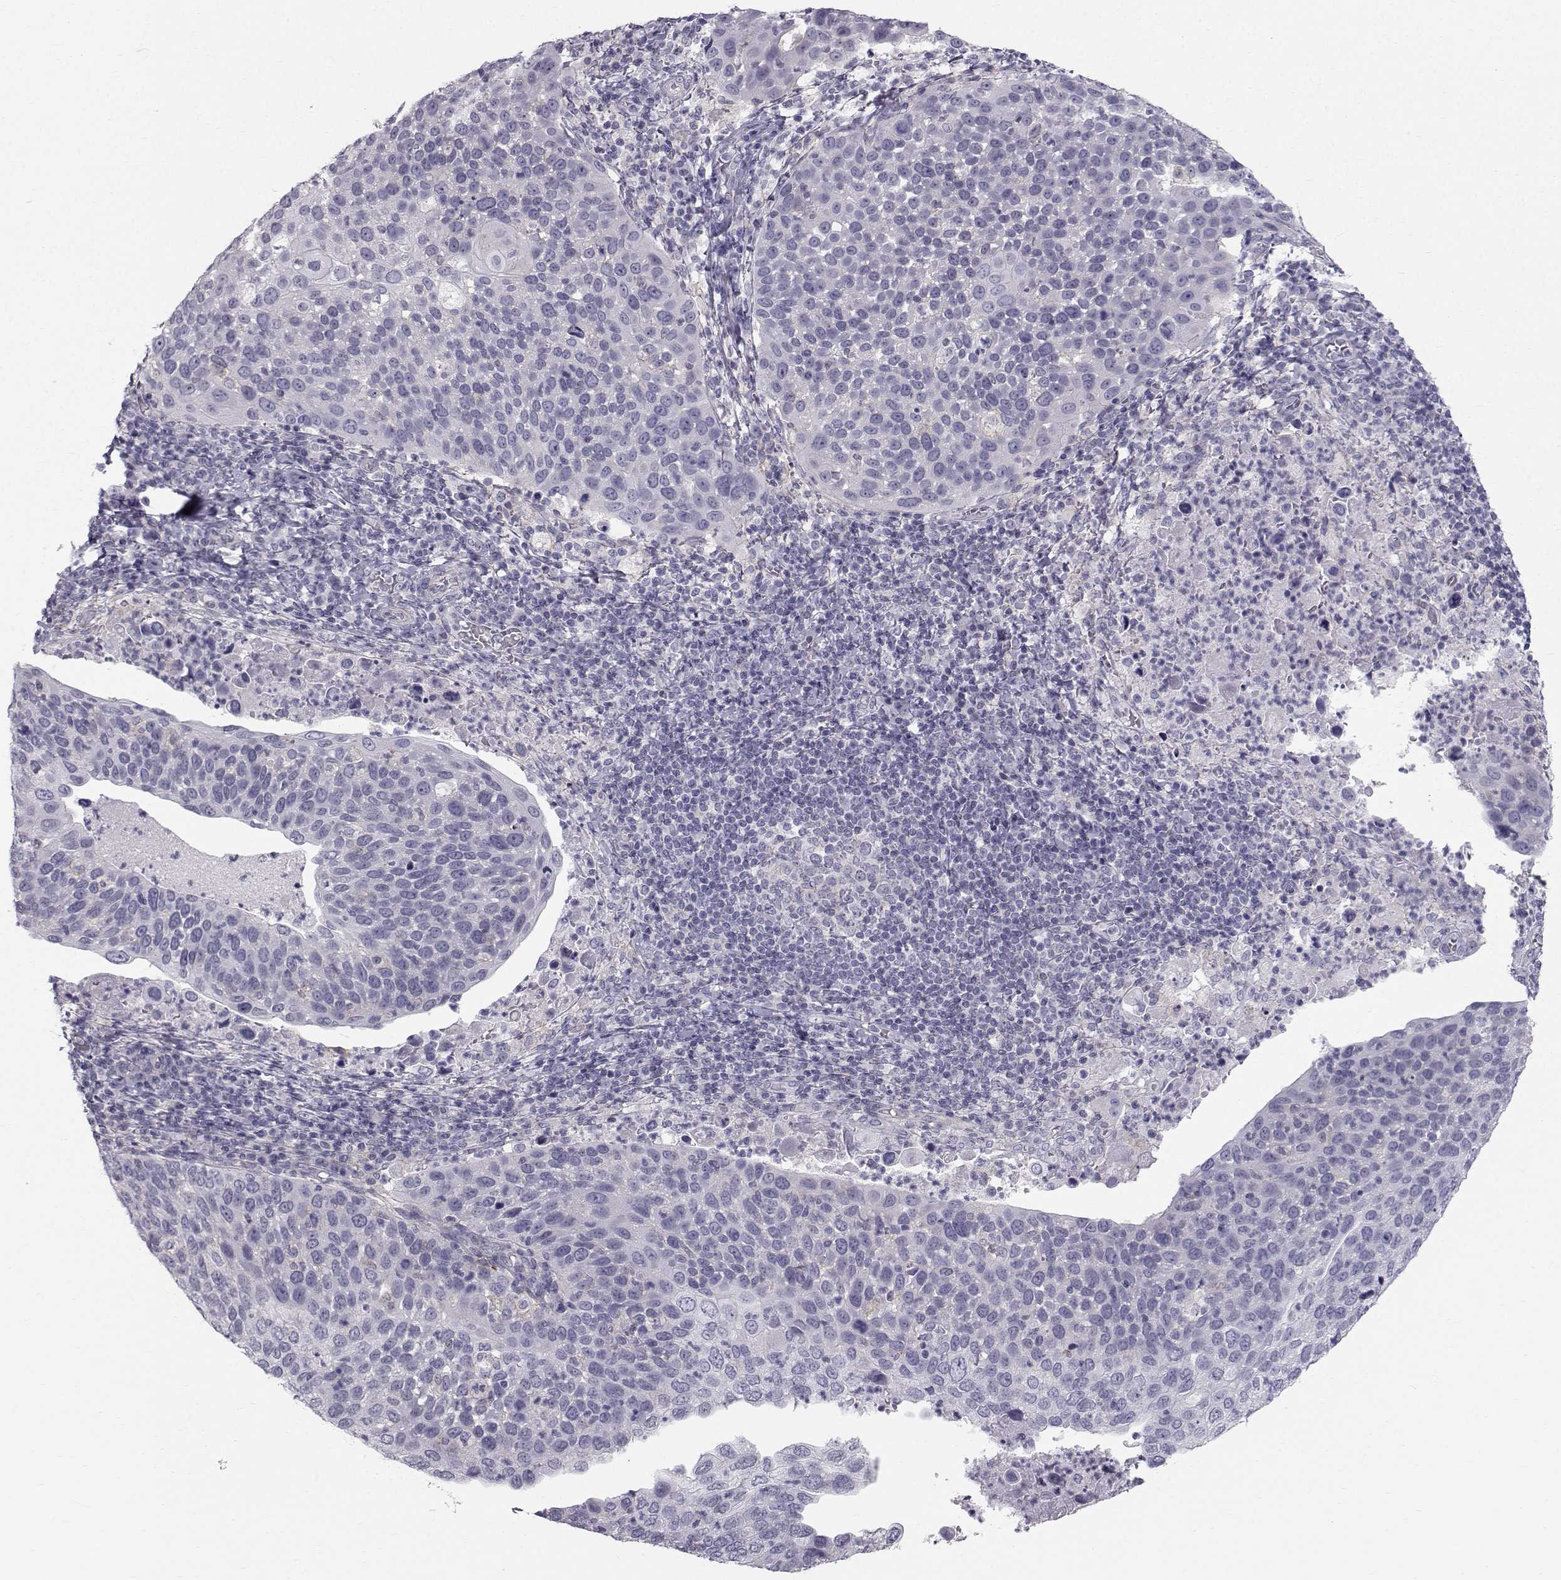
{"staining": {"intensity": "negative", "quantity": "none", "location": "none"}, "tissue": "cervical cancer", "cell_type": "Tumor cells", "image_type": "cancer", "snomed": [{"axis": "morphology", "description": "Squamous cell carcinoma, NOS"}, {"axis": "topography", "description": "Cervix"}], "caption": "Immunohistochemistry of human squamous cell carcinoma (cervical) shows no expression in tumor cells.", "gene": "SPDYE4", "patient": {"sex": "female", "age": 54}}